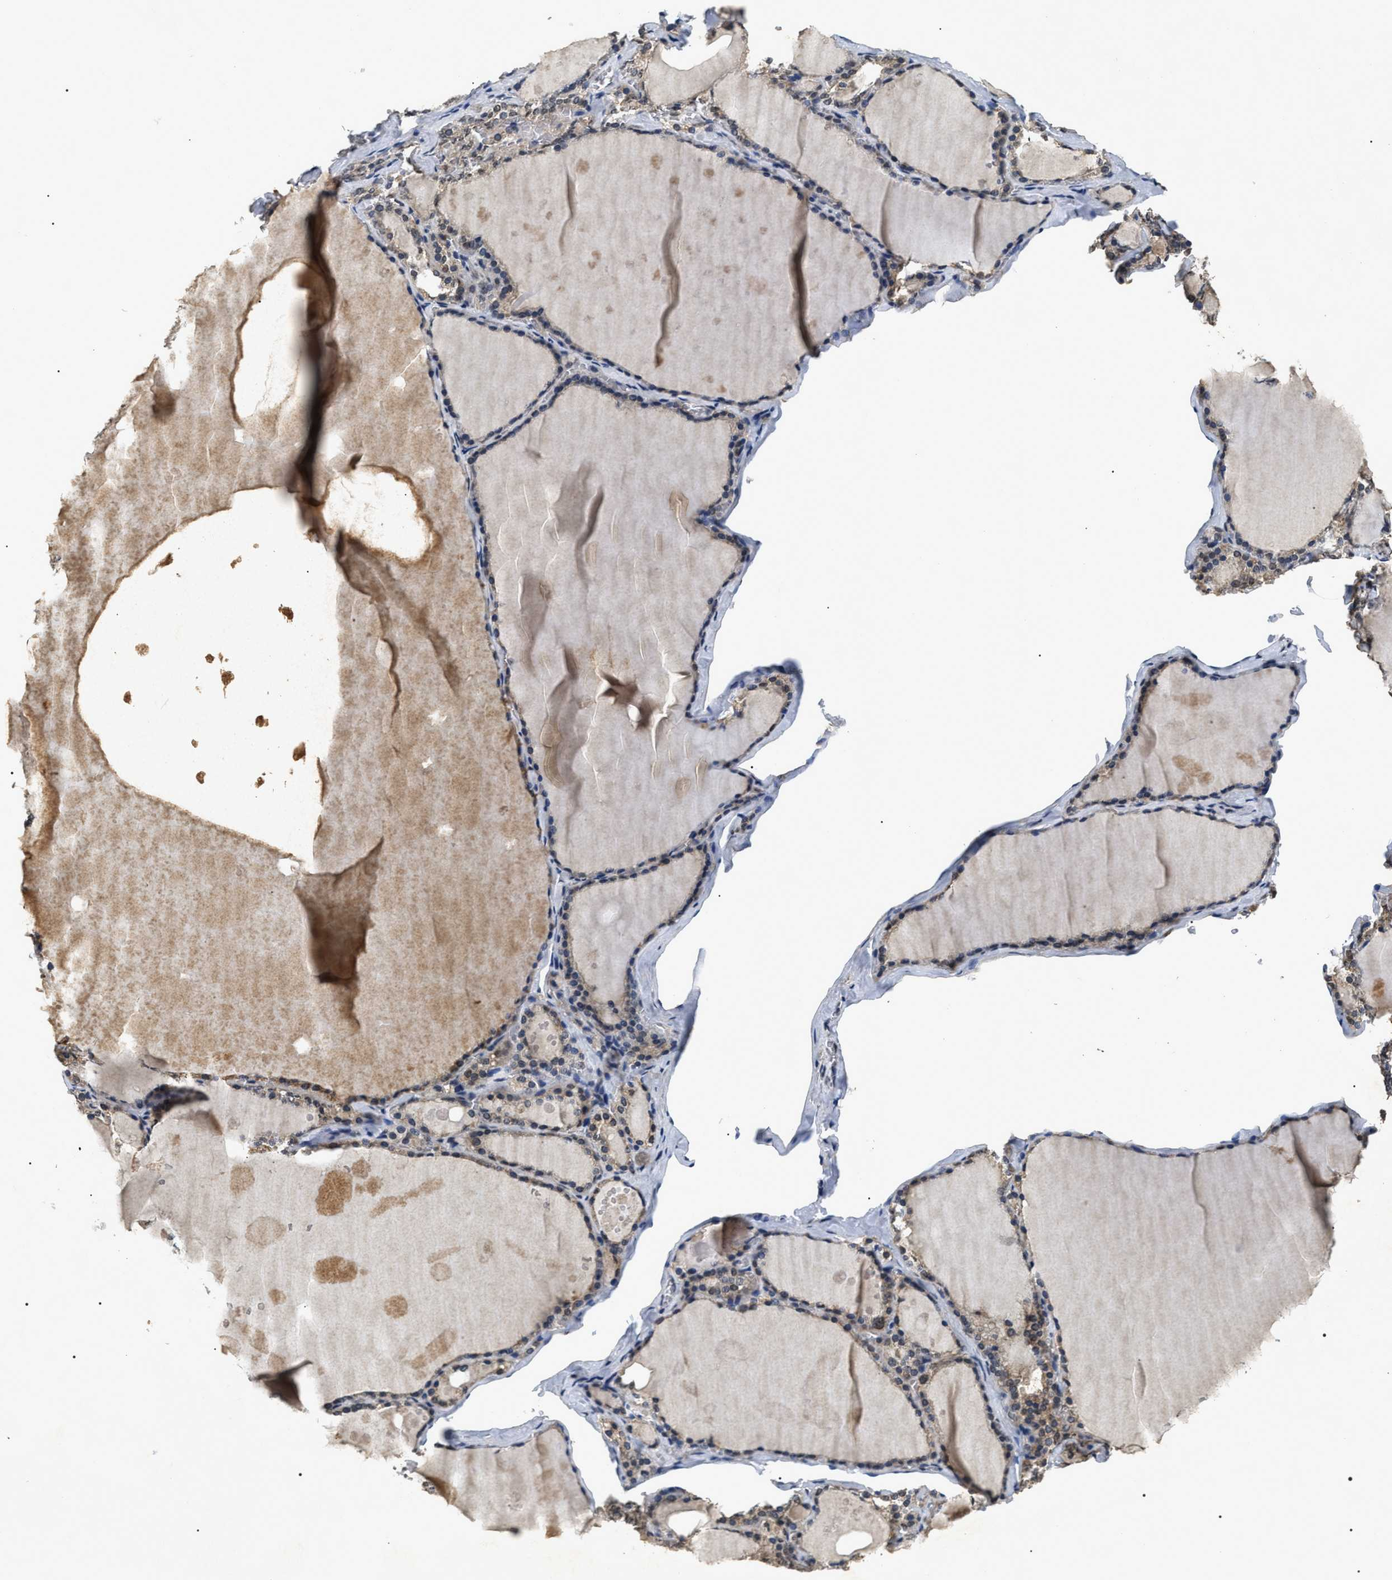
{"staining": {"intensity": "weak", "quantity": "<25%", "location": "cytoplasmic/membranous"}, "tissue": "thyroid gland", "cell_type": "Glandular cells", "image_type": "normal", "snomed": [{"axis": "morphology", "description": "Normal tissue, NOS"}, {"axis": "topography", "description": "Thyroid gland"}], "caption": "DAB immunohistochemical staining of unremarkable human thyroid gland exhibits no significant positivity in glandular cells.", "gene": "ANP32E", "patient": {"sex": "male", "age": 56}}